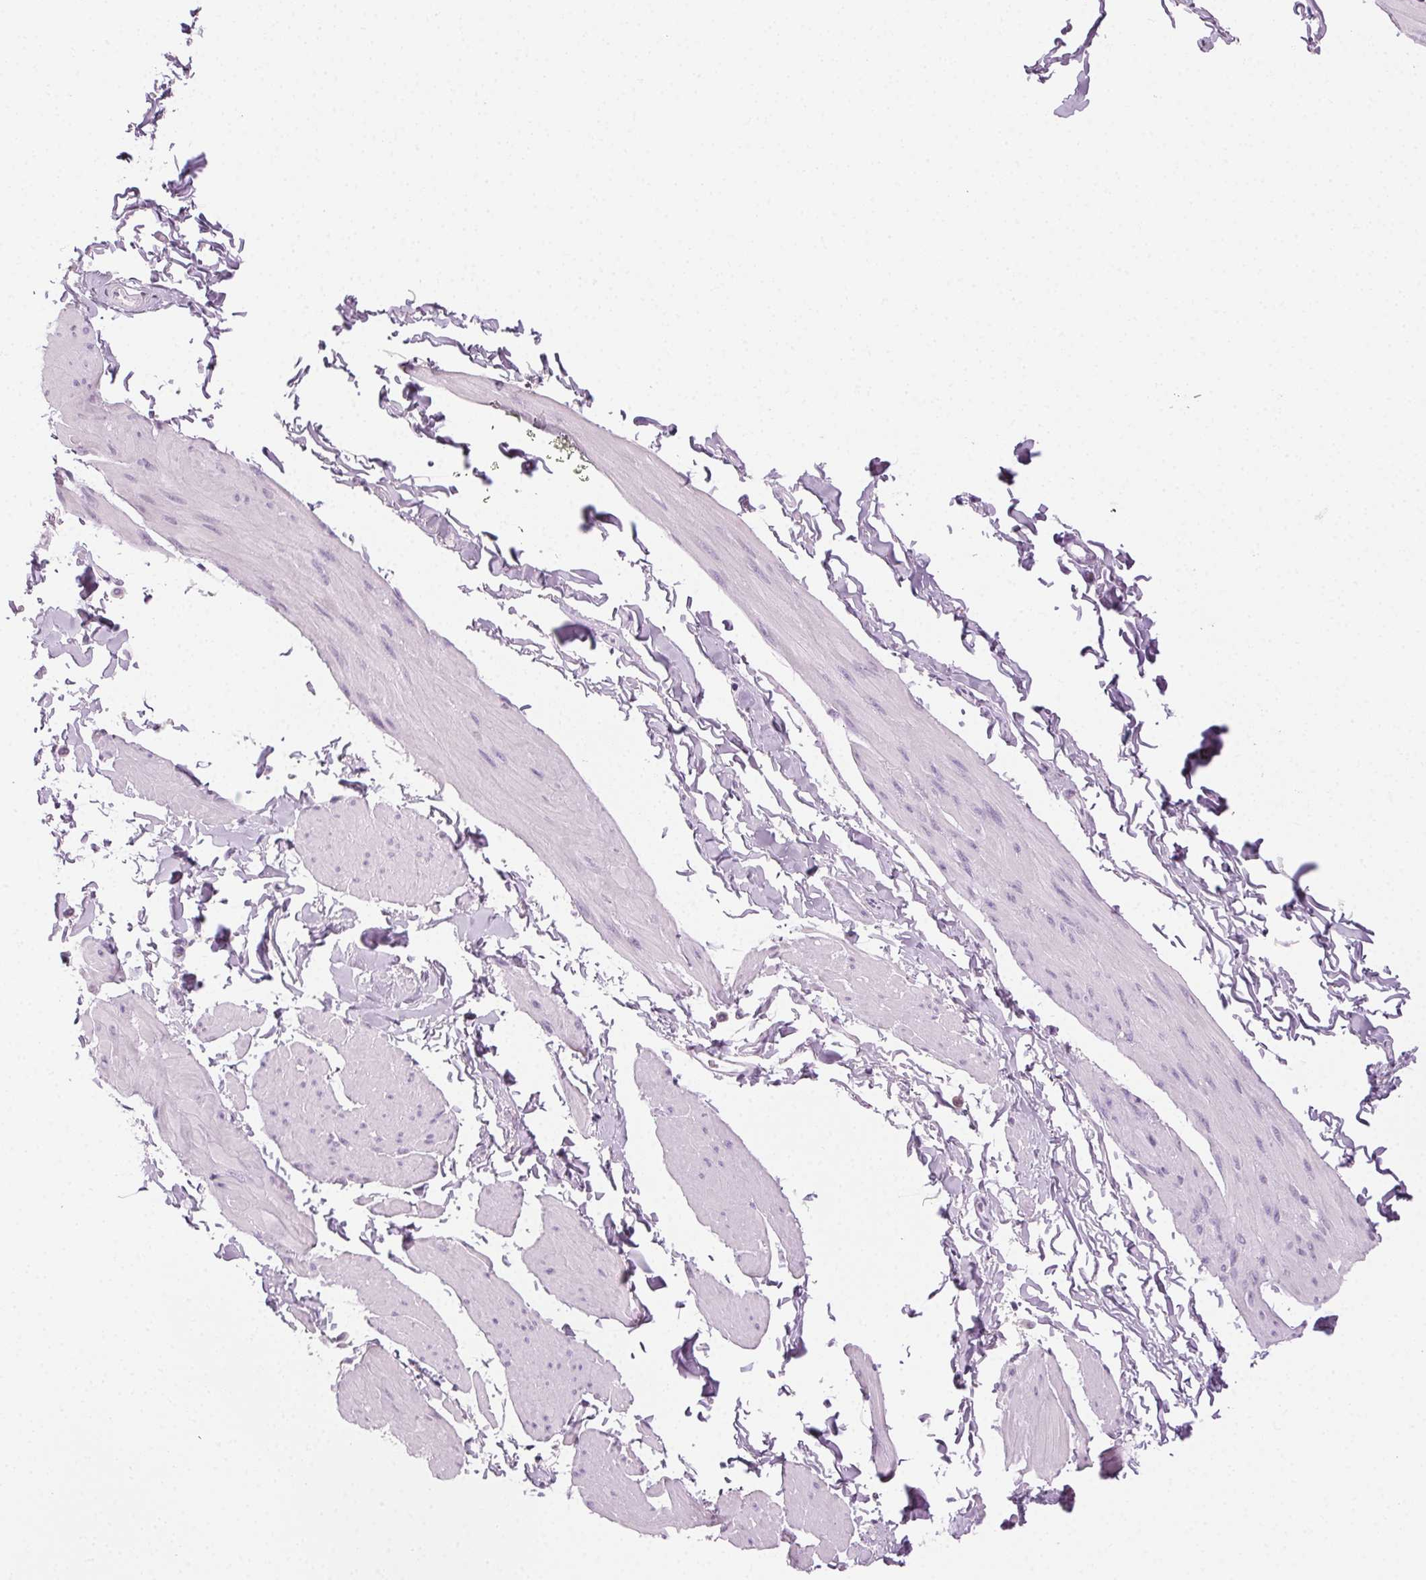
{"staining": {"intensity": "negative", "quantity": "none", "location": "none"}, "tissue": "smooth muscle", "cell_type": "Smooth muscle cells", "image_type": "normal", "snomed": [{"axis": "morphology", "description": "Normal tissue, NOS"}, {"axis": "topography", "description": "Adipose tissue"}, {"axis": "topography", "description": "Smooth muscle"}, {"axis": "topography", "description": "Peripheral nerve tissue"}], "caption": "Immunohistochemistry (IHC) histopathology image of benign human smooth muscle stained for a protein (brown), which displays no staining in smooth muscle cells. (Stains: DAB immunohistochemistry with hematoxylin counter stain, Microscopy: brightfield microscopy at high magnification).", "gene": "MPO", "patient": {"sex": "male", "age": 83}}